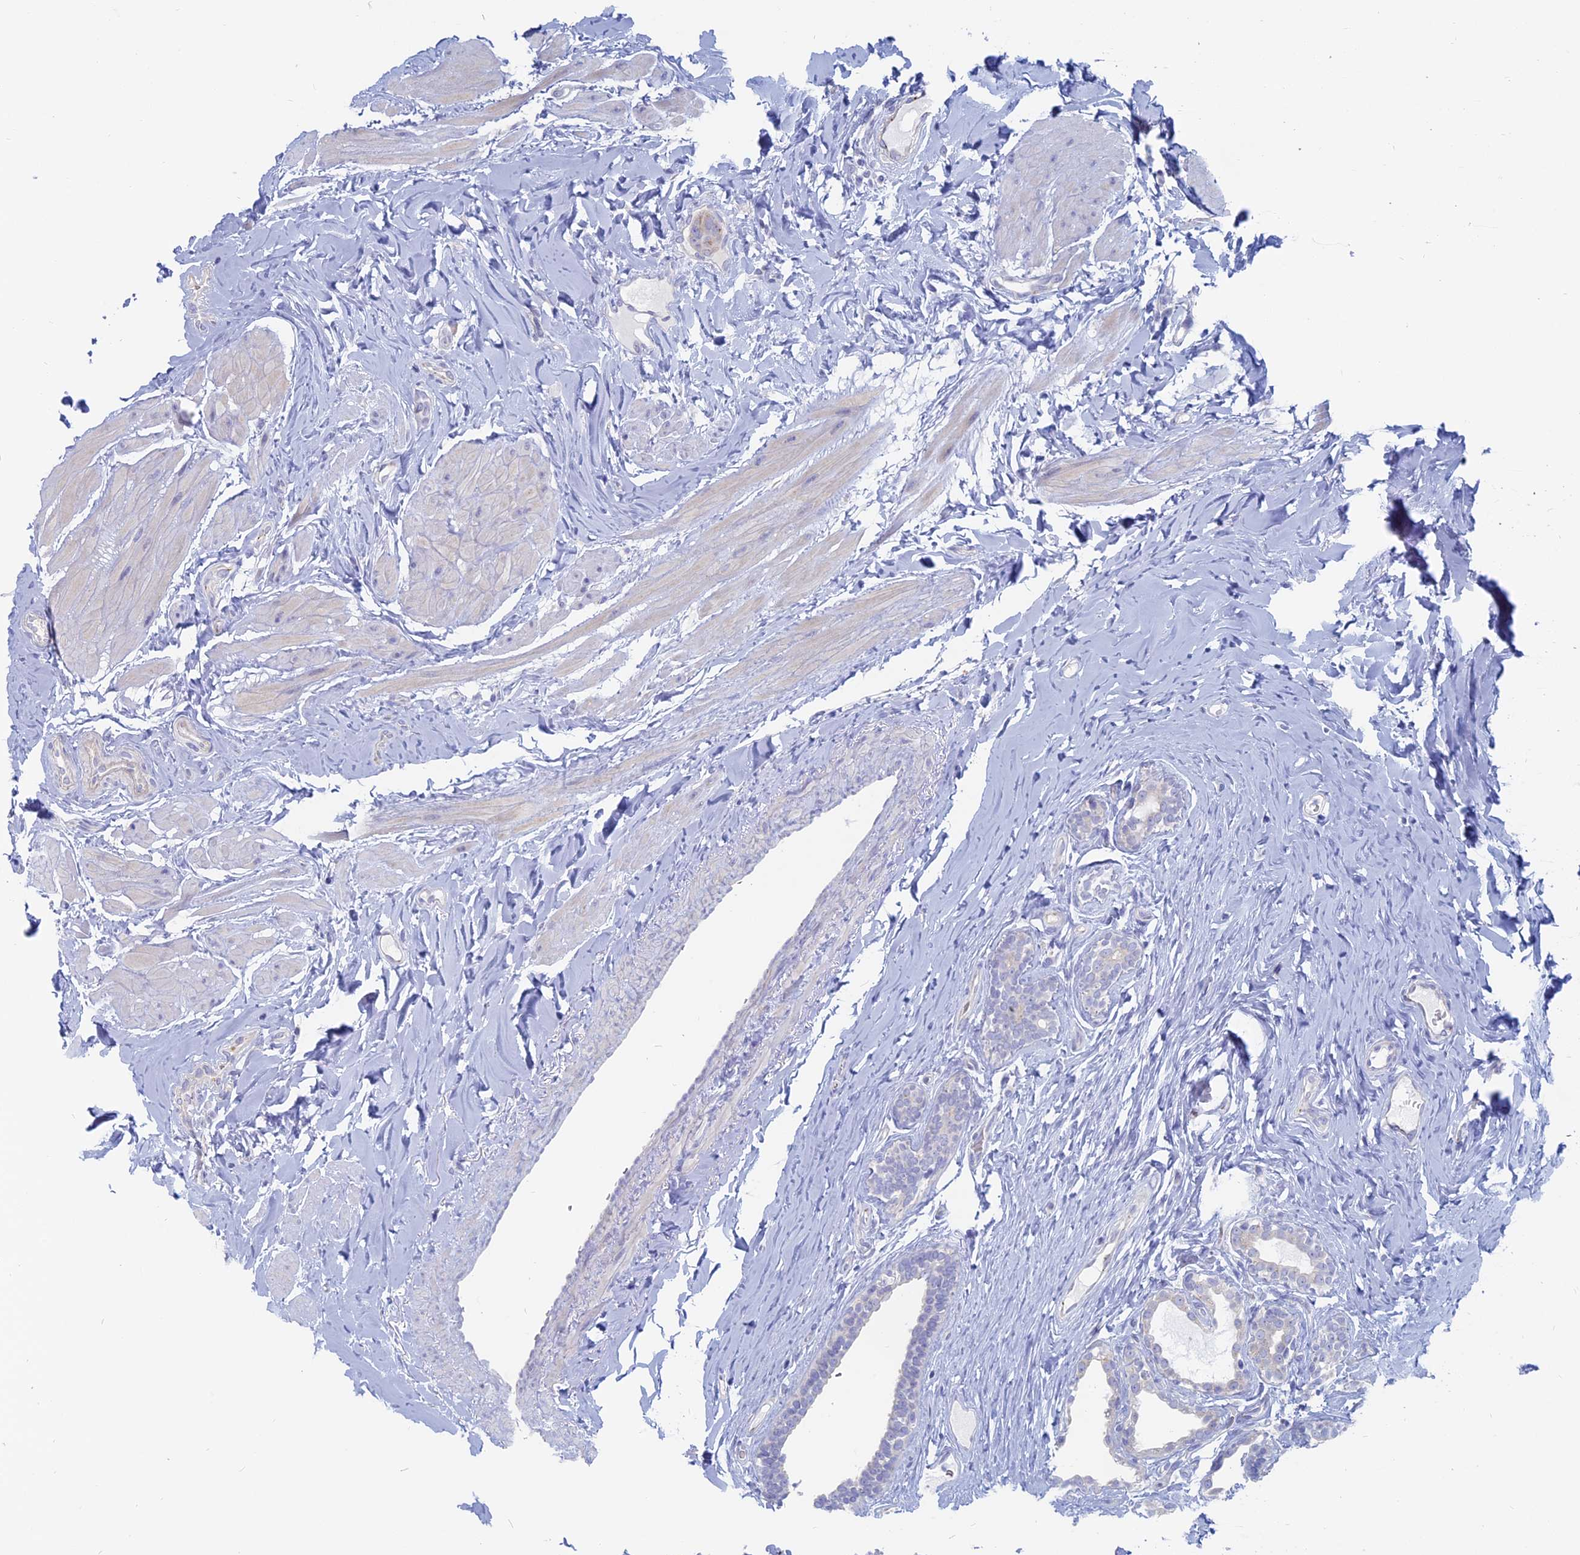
{"staining": {"intensity": "negative", "quantity": "none", "location": "none"}, "tissue": "breast cancer", "cell_type": "Tumor cells", "image_type": "cancer", "snomed": [{"axis": "morphology", "description": "Duct carcinoma"}, {"axis": "topography", "description": "Breast"}], "caption": "This is an immunohistochemistry histopathology image of human breast infiltrating ductal carcinoma. There is no positivity in tumor cells.", "gene": "TBC1D30", "patient": {"sex": "female", "age": 40}}